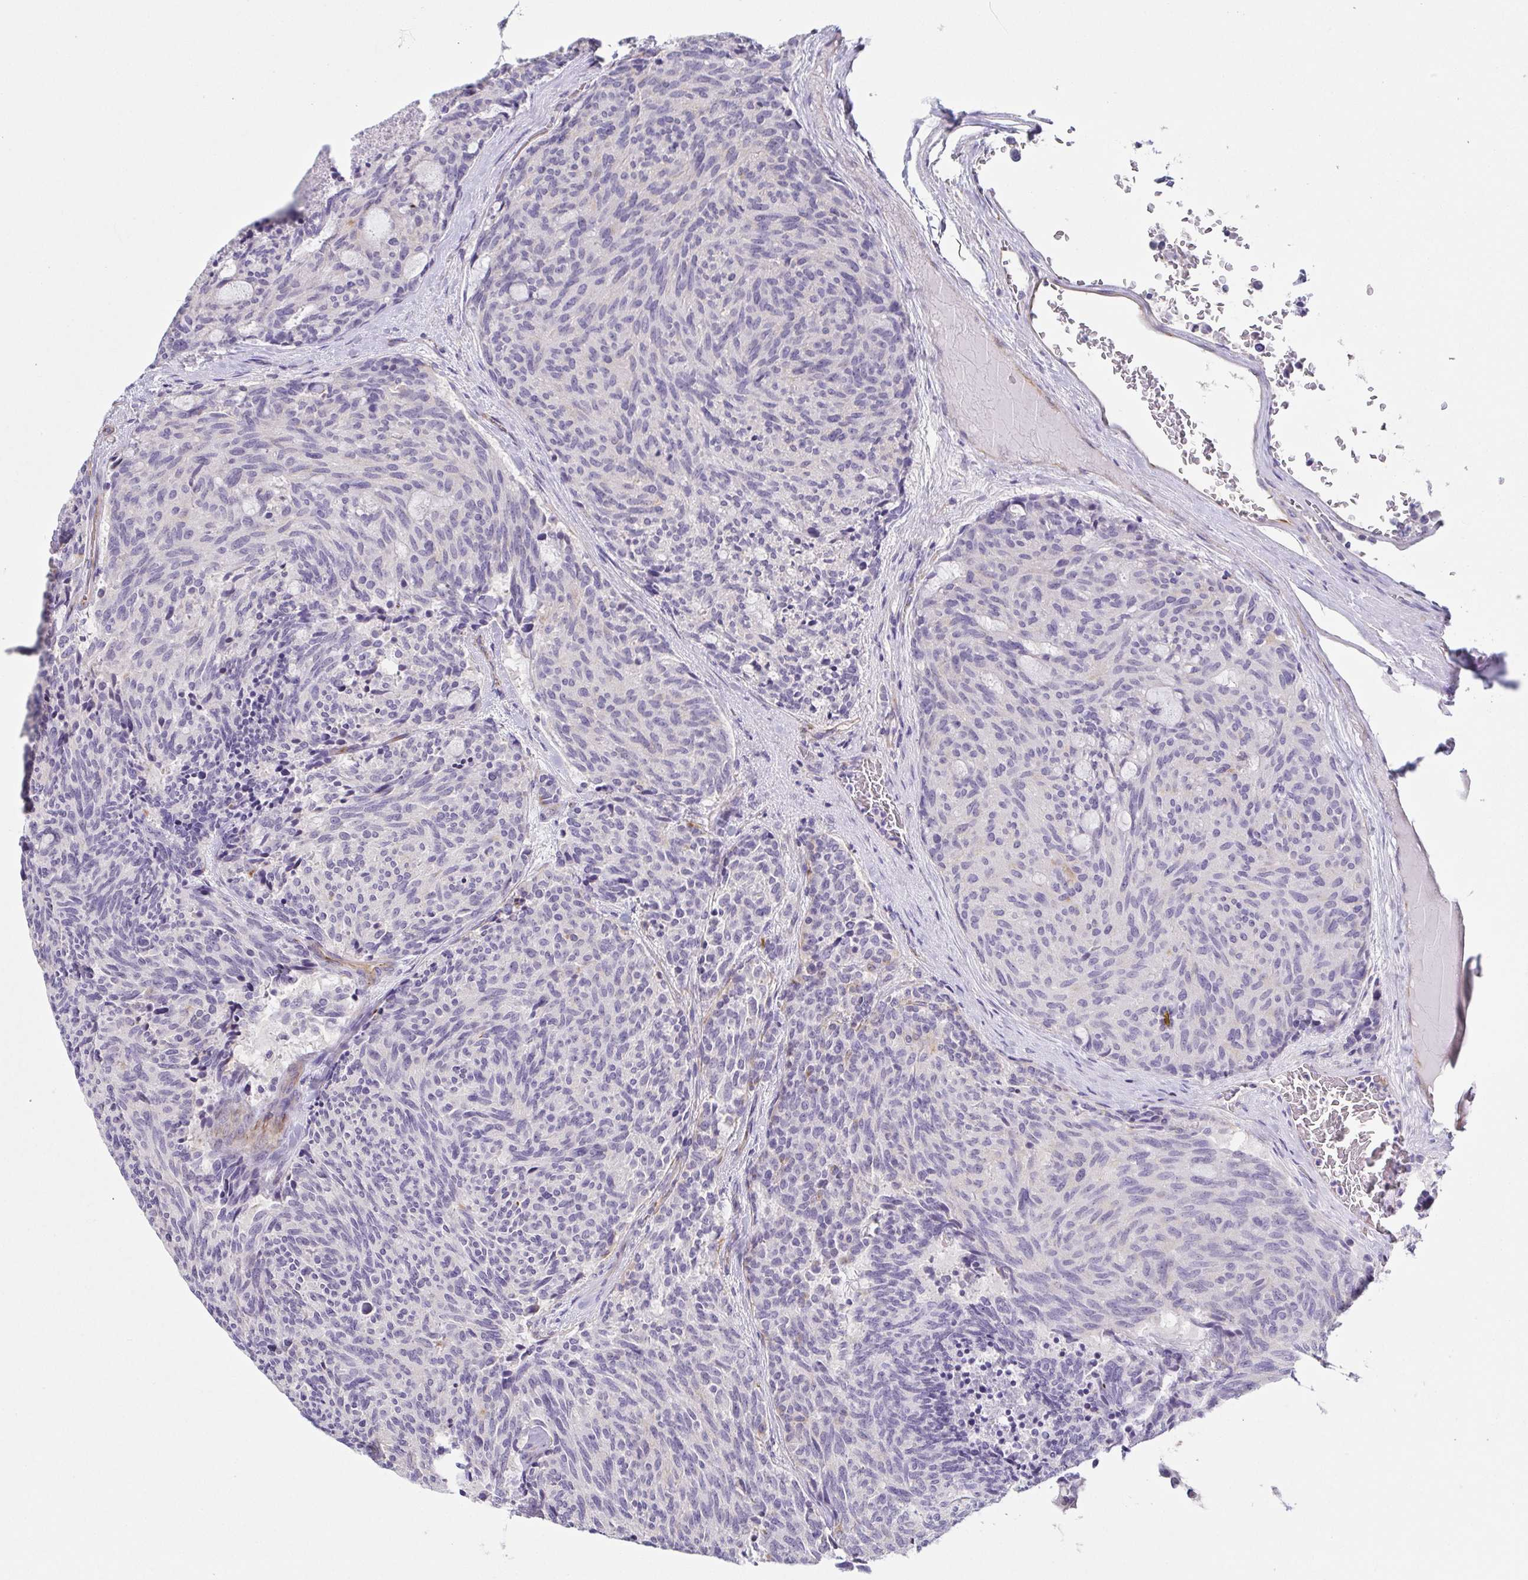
{"staining": {"intensity": "negative", "quantity": "none", "location": "none"}, "tissue": "carcinoid", "cell_type": "Tumor cells", "image_type": "cancer", "snomed": [{"axis": "morphology", "description": "Carcinoid, malignant, NOS"}, {"axis": "topography", "description": "Pancreas"}], "caption": "A histopathology image of carcinoid stained for a protein demonstrates no brown staining in tumor cells.", "gene": "COL17A1", "patient": {"sex": "female", "age": 54}}